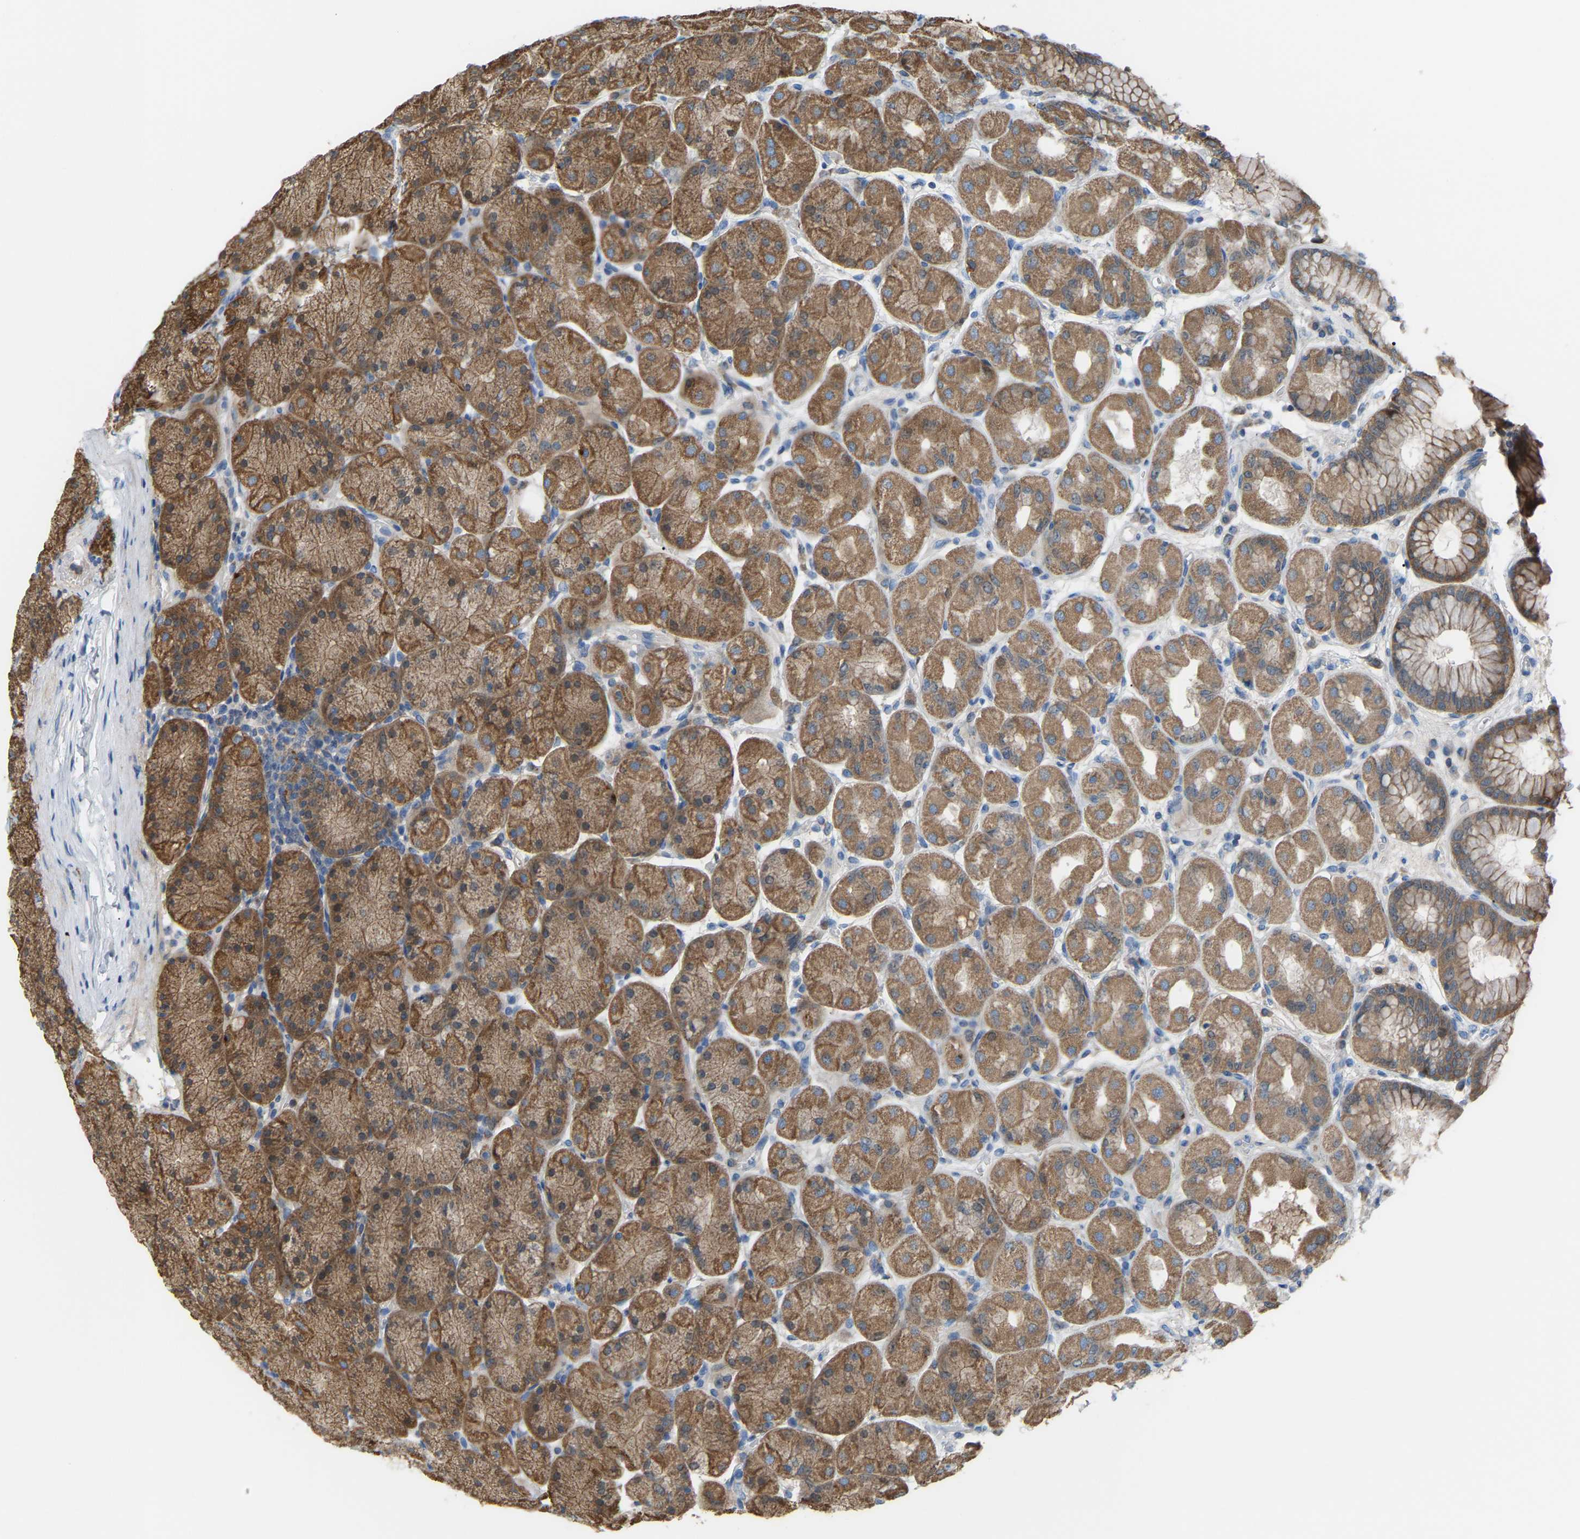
{"staining": {"intensity": "moderate", "quantity": ">75%", "location": "cytoplasmic/membranous"}, "tissue": "stomach", "cell_type": "Glandular cells", "image_type": "normal", "snomed": [{"axis": "morphology", "description": "Normal tissue, NOS"}, {"axis": "topography", "description": "Stomach, upper"}], "caption": "The histopathology image exhibits immunohistochemical staining of benign stomach. There is moderate cytoplasmic/membranous positivity is identified in approximately >75% of glandular cells.", "gene": "CROT", "patient": {"sex": "female", "age": 56}}